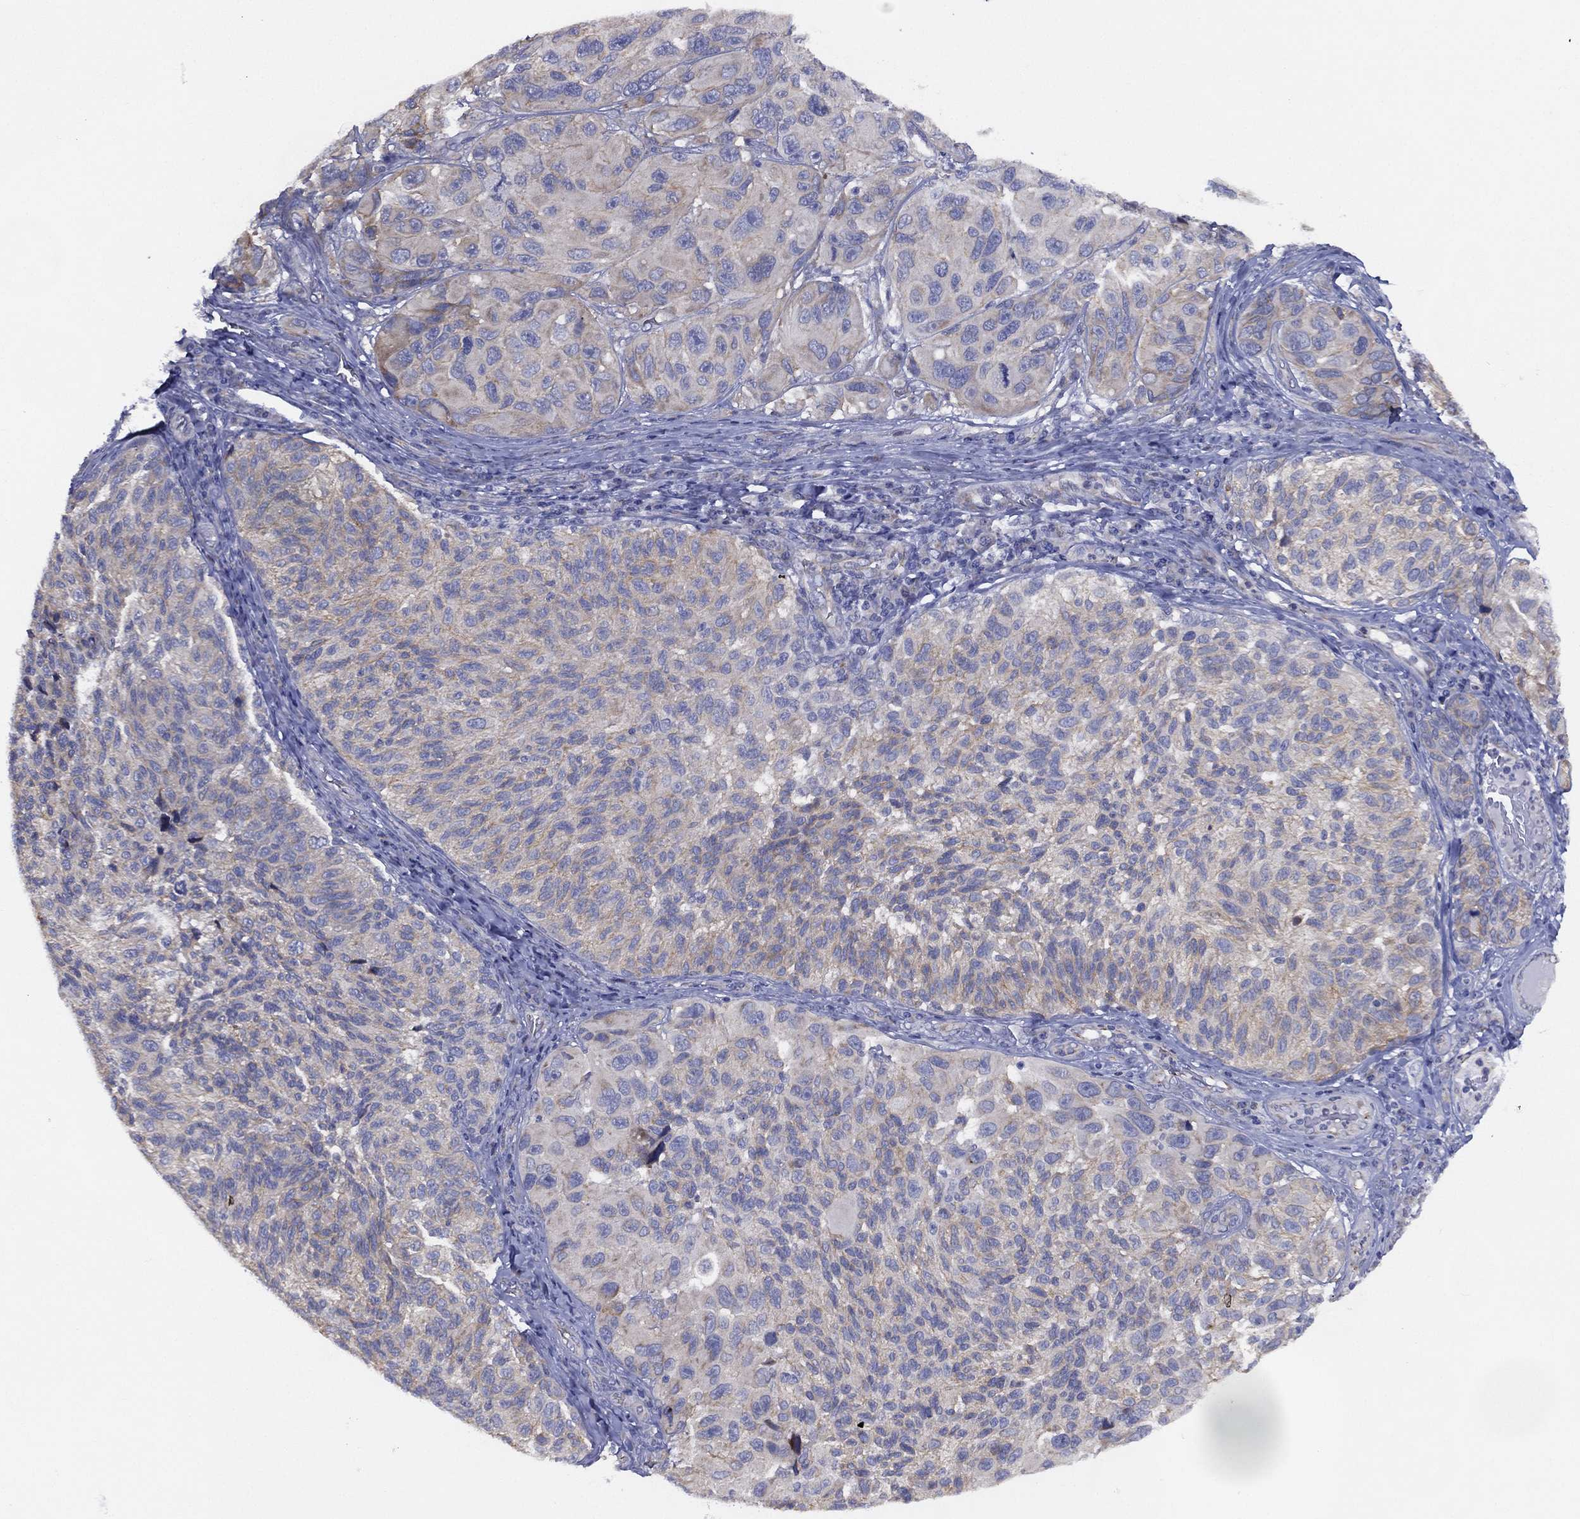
{"staining": {"intensity": "weak", "quantity": "<25%", "location": "cytoplasmic/membranous"}, "tissue": "melanoma", "cell_type": "Tumor cells", "image_type": "cancer", "snomed": [{"axis": "morphology", "description": "Malignant melanoma, NOS"}, {"axis": "topography", "description": "Skin"}], "caption": "DAB immunohistochemical staining of human malignant melanoma reveals no significant positivity in tumor cells.", "gene": "ZNF223", "patient": {"sex": "female", "age": 73}}